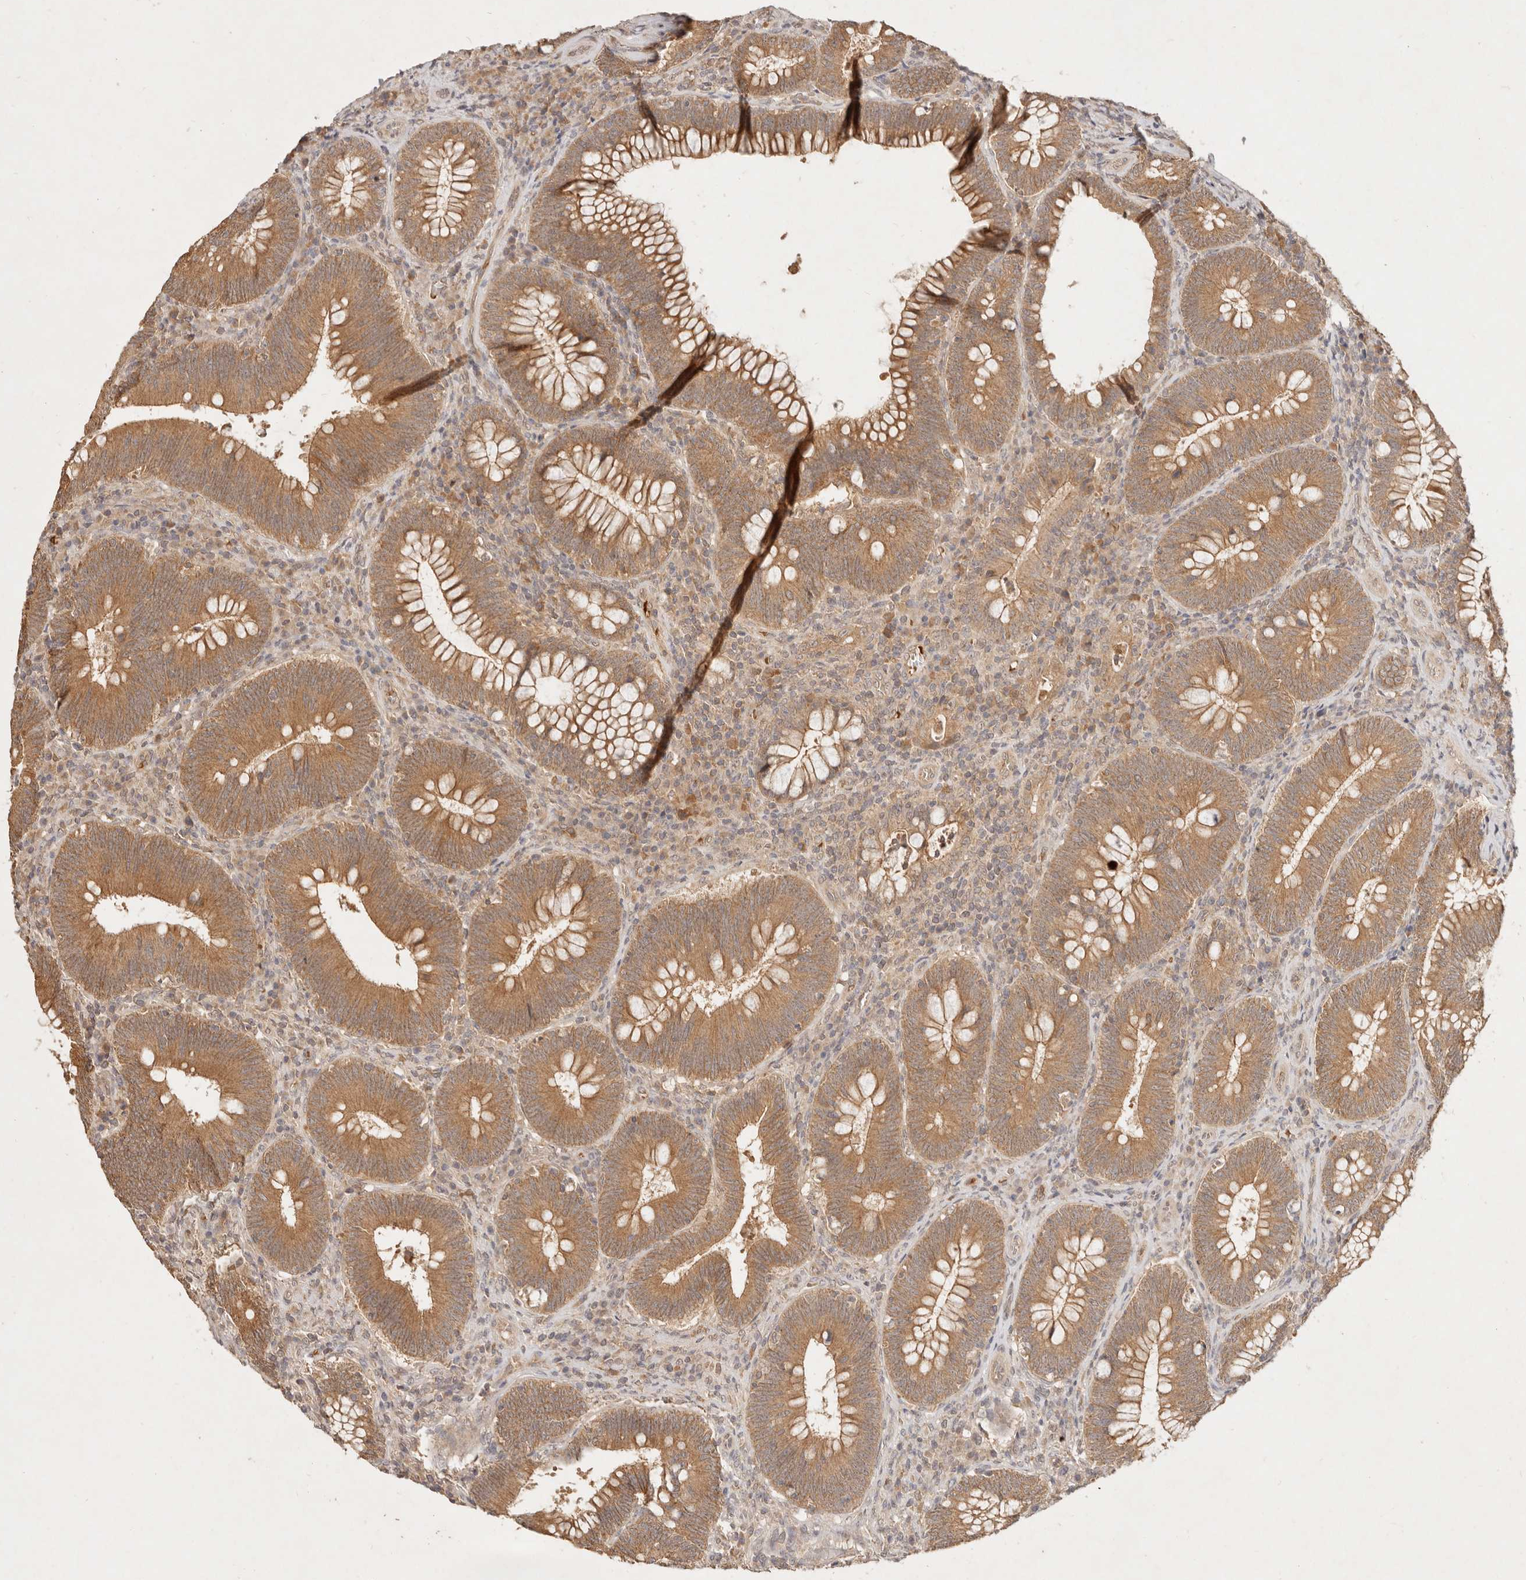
{"staining": {"intensity": "moderate", "quantity": ">75%", "location": "cytoplasmic/membranous"}, "tissue": "colorectal cancer", "cell_type": "Tumor cells", "image_type": "cancer", "snomed": [{"axis": "morphology", "description": "Normal tissue, NOS"}, {"axis": "topography", "description": "Colon"}], "caption": "Protein staining of colorectal cancer tissue shows moderate cytoplasmic/membranous positivity in about >75% of tumor cells.", "gene": "FREM2", "patient": {"sex": "female", "age": 82}}